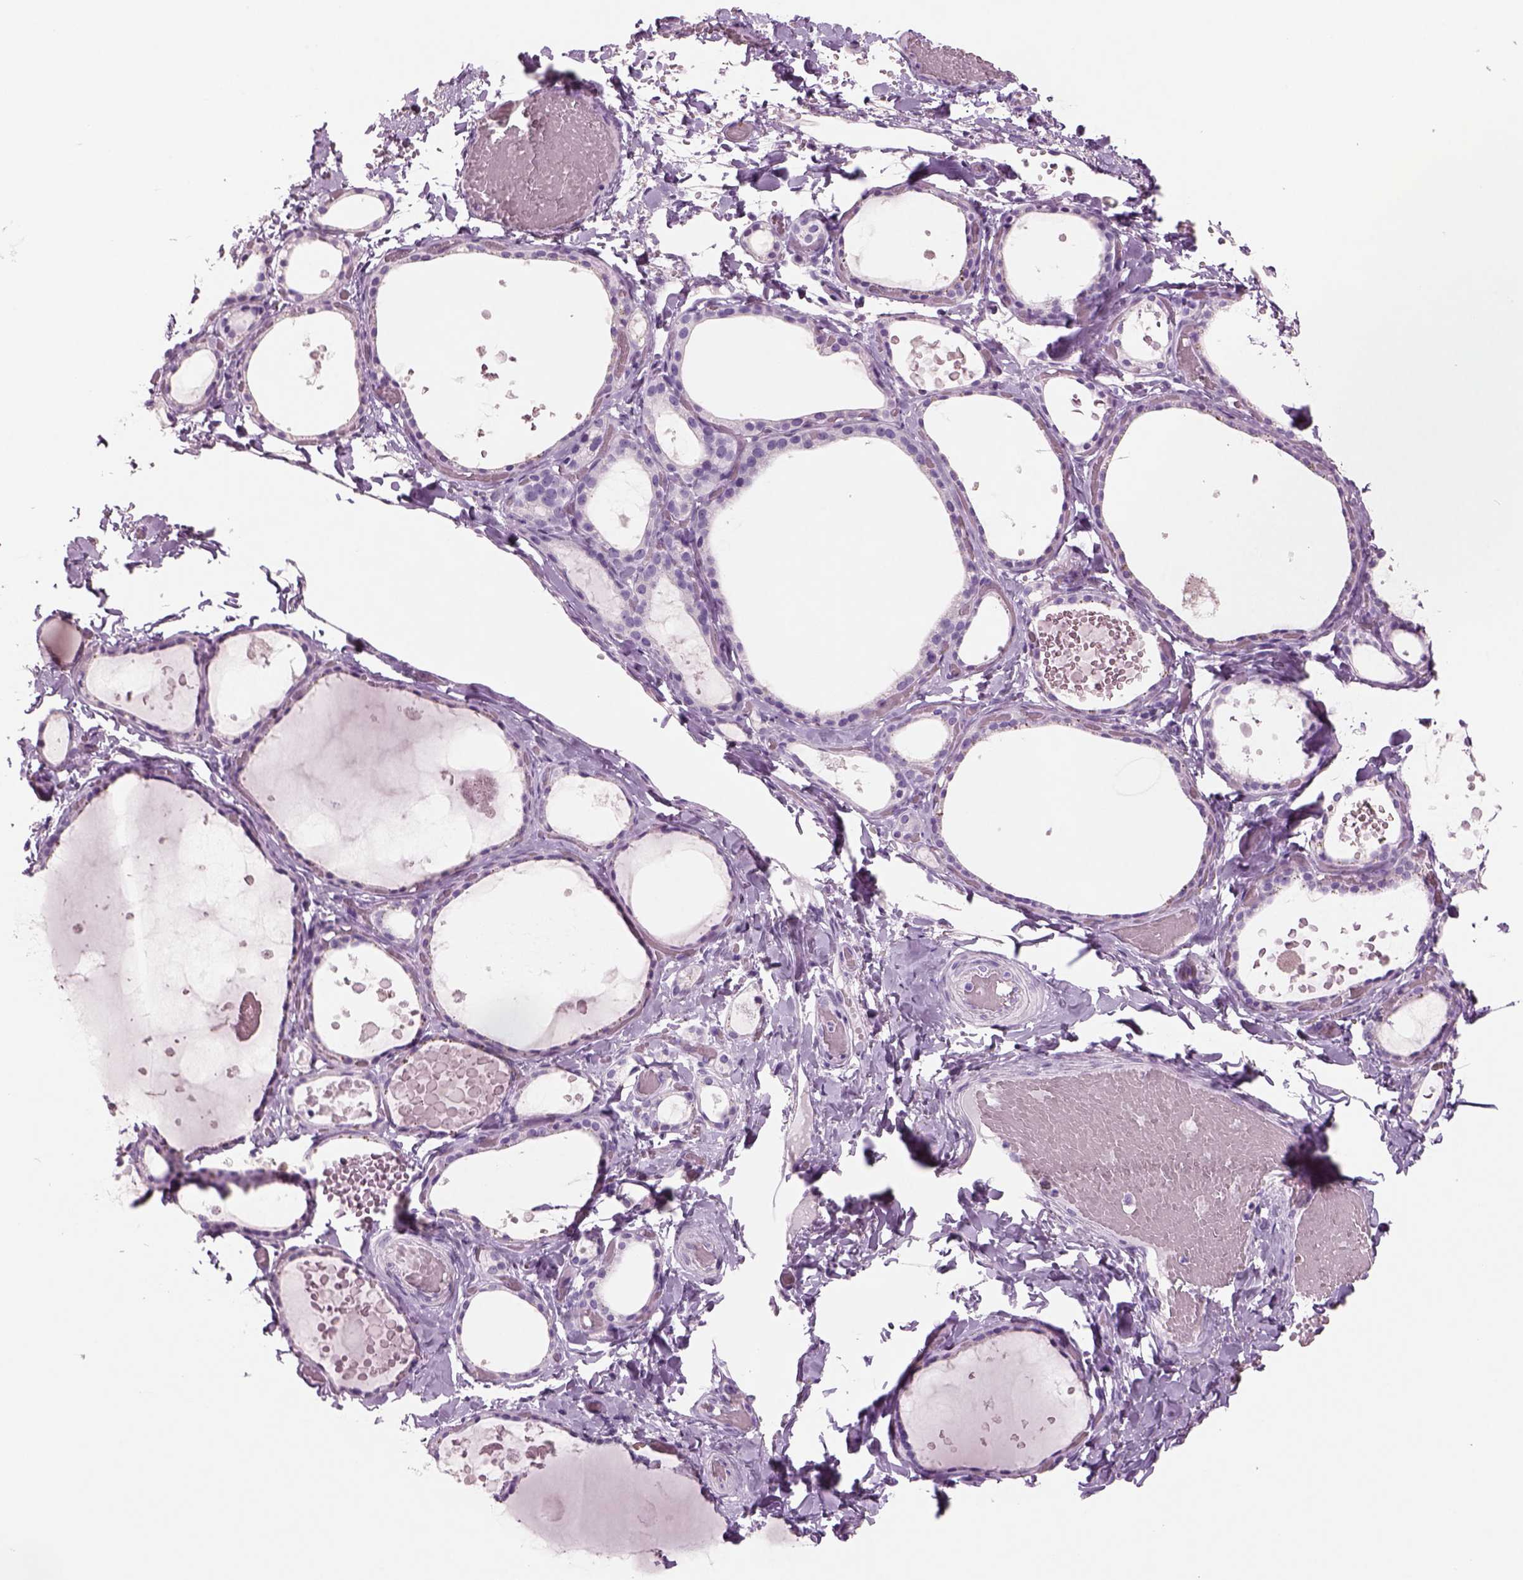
{"staining": {"intensity": "negative", "quantity": "none", "location": "none"}, "tissue": "thyroid gland", "cell_type": "Glandular cells", "image_type": "normal", "snomed": [{"axis": "morphology", "description": "Normal tissue, NOS"}, {"axis": "topography", "description": "Thyroid gland"}], "caption": "IHC of unremarkable human thyroid gland reveals no staining in glandular cells.", "gene": "RHO", "patient": {"sex": "female", "age": 56}}